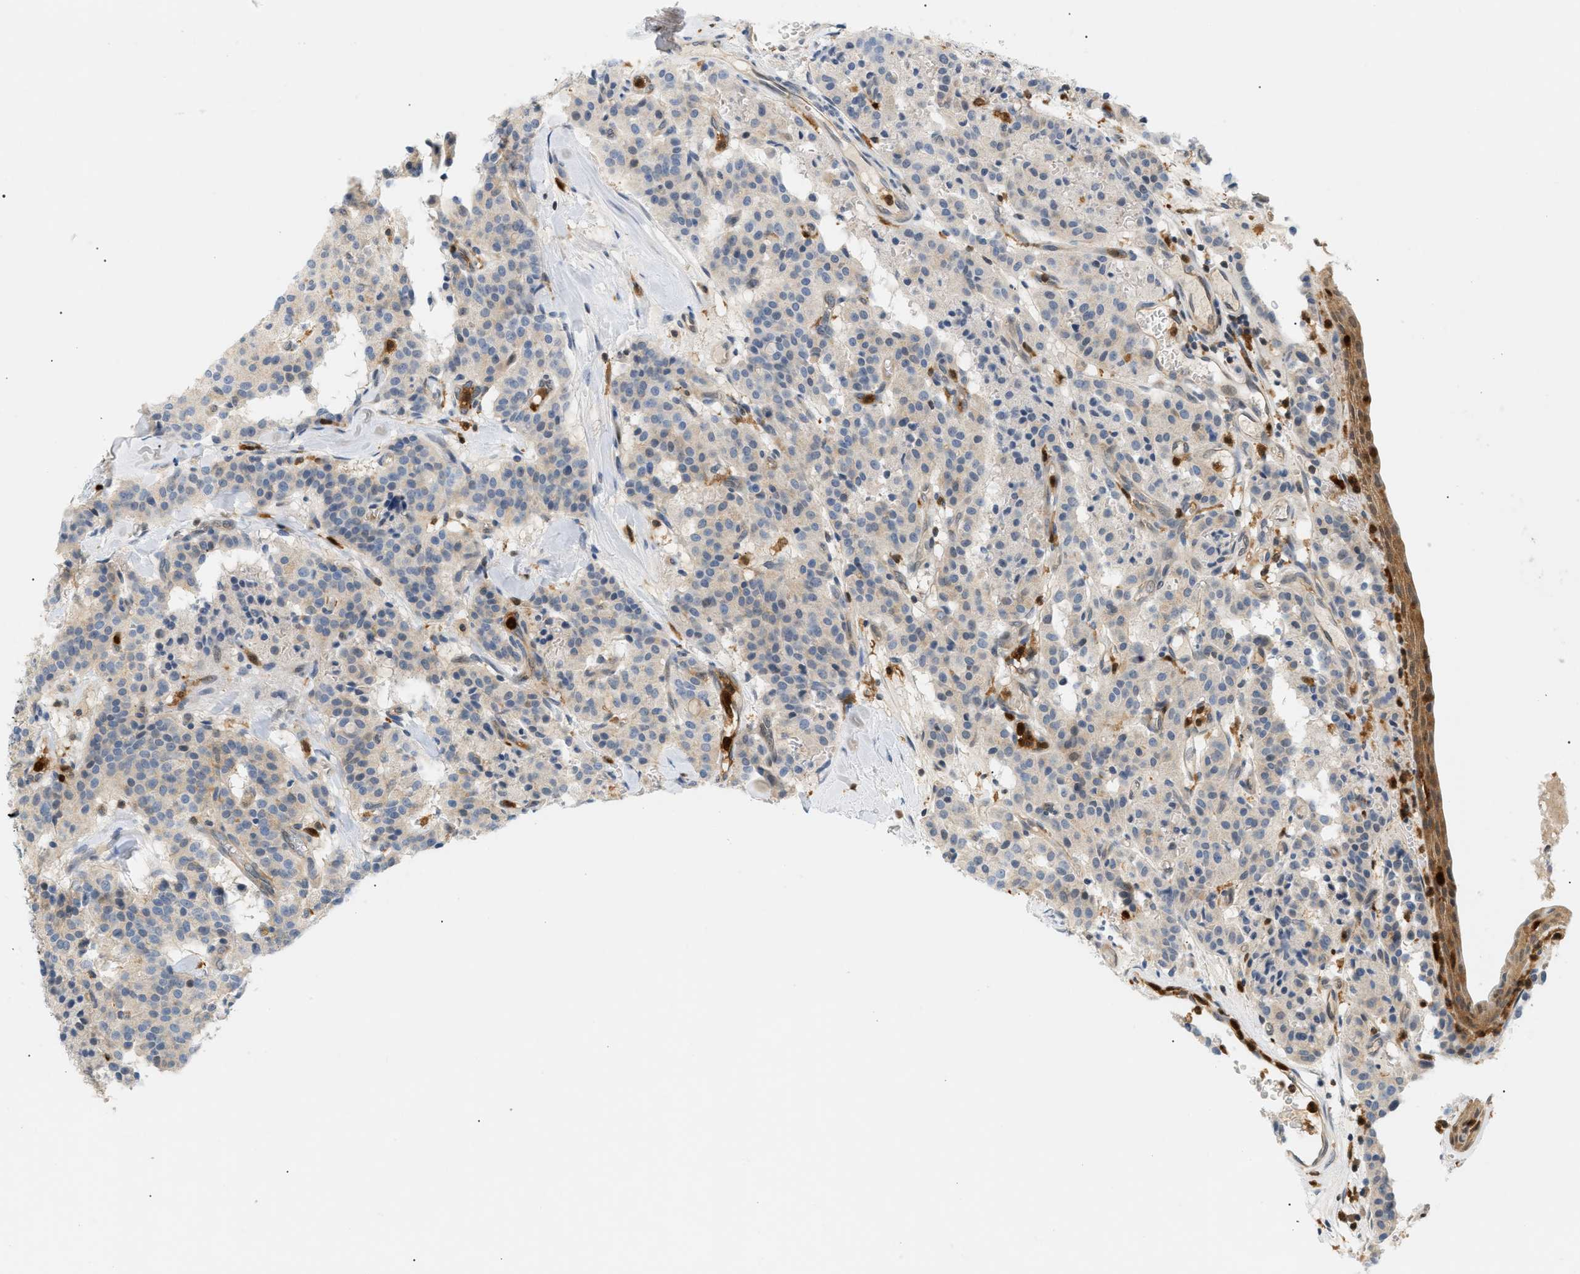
{"staining": {"intensity": "negative", "quantity": "none", "location": "none"}, "tissue": "carcinoid", "cell_type": "Tumor cells", "image_type": "cancer", "snomed": [{"axis": "morphology", "description": "Carcinoid, malignant, NOS"}, {"axis": "topography", "description": "Lung"}], "caption": "Immunohistochemistry (IHC) of carcinoid (malignant) shows no positivity in tumor cells. The staining is performed using DAB brown chromogen with nuclei counter-stained in using hematoxylin.", "gene": "PYCARD", "patient": {"sex": "male", "age": 30}}